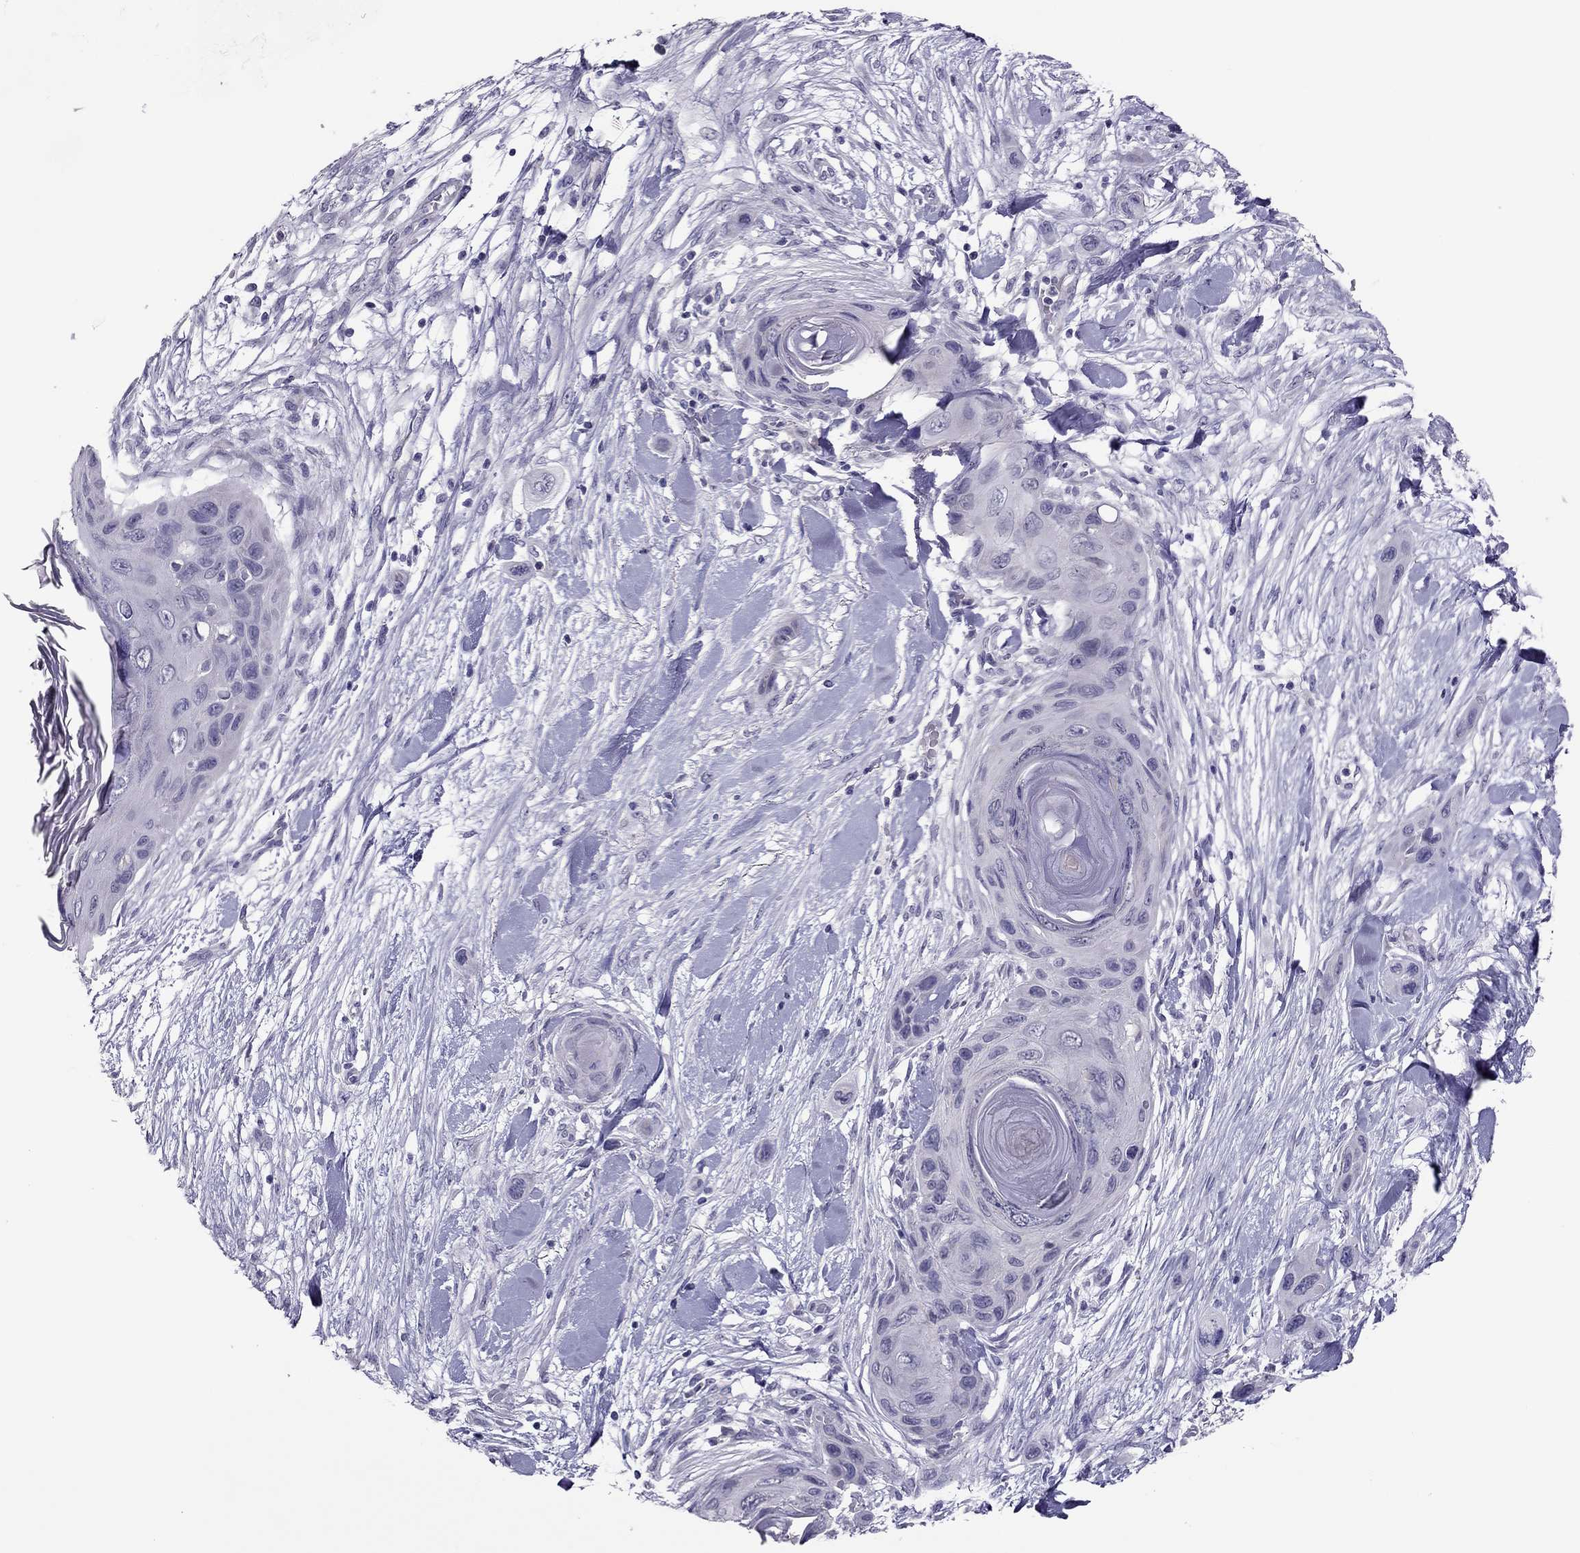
{"staining": {"intensity": "negative", "quantity": "none", "location": "none"}, "tissue": "skin cancer", "cell_type": "Tumor cells", "image_type": "cancer", "snomed": [{"axis": "morphology", "description": "Squamous cell carcinoma, NOS"}, {"axis": "topography", "description": "Skin"}], "caption": "Immunohistochemistry of human squamous cell carcinoma (skin) demonstrates no positivity in tumor cells.", "gene": "RHO", "patient": {"sex": "male", "age": 79}}